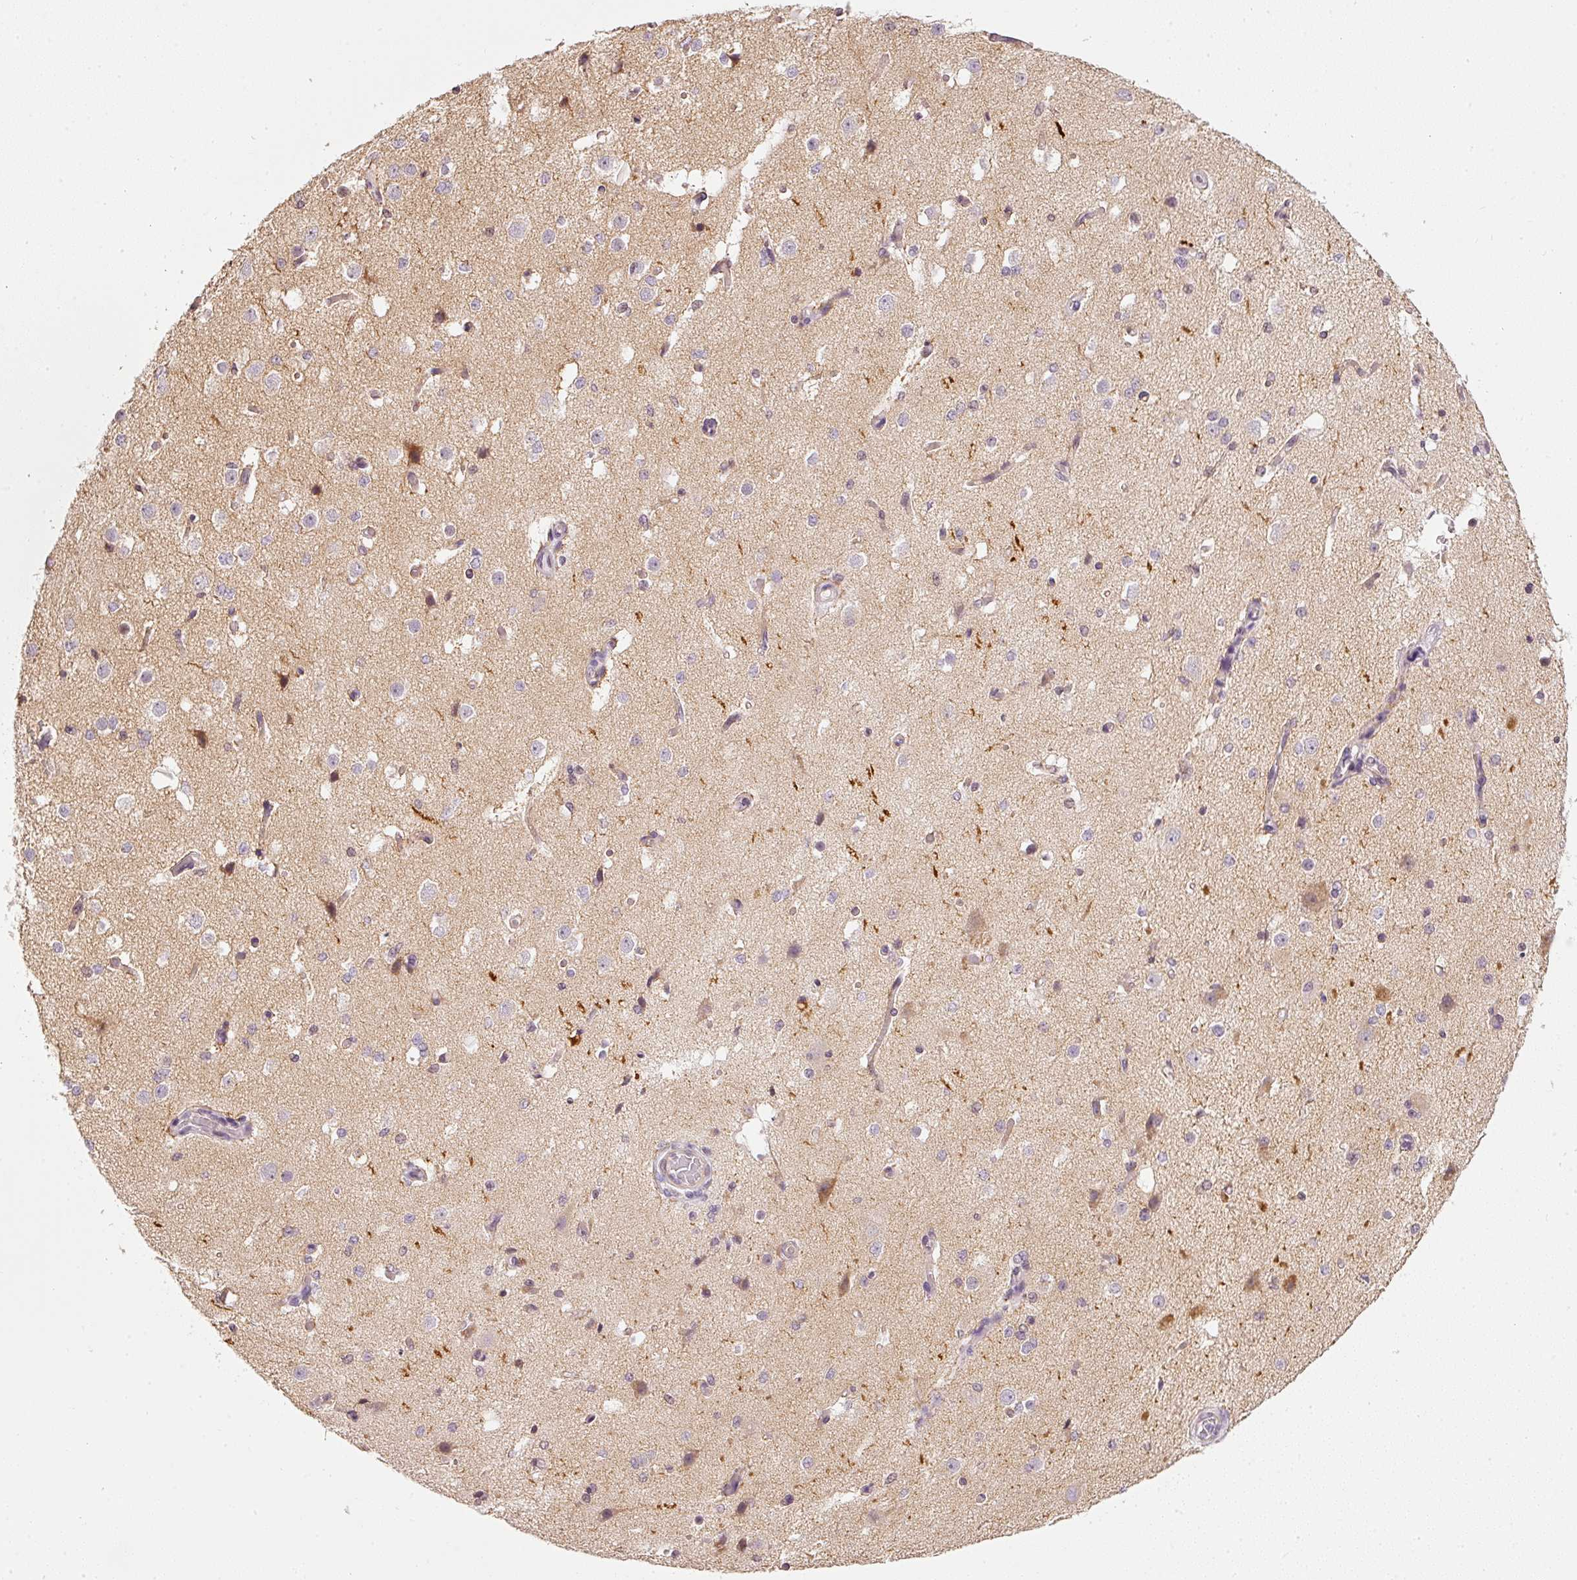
{"staining": {"intensity": "weak", "quantity": "25%-75%", "location": "cytoplasmic/membranous"}, "tissue": "cerebral cortex", "cell_type": "Endothelial cells", "image_type": "normal", "snomed": [{"axis": "morphology", "description": "Normal tissue, NOS"}, {"axis": "morphology", "description": "Inflammation, NOS"}, {"axis": "topography", "description": "Cerebral cortex"}], "caption": "The image reveals immunohistochemical staining of benign cerebral cortex. There is weak cytoplasmic/membranous positivity is present in about 25%-75% of endothelial cells. (IHC, brightfield microscopy, high magnification).", "gene": "NRDE2", "patient": {"sex": "male", "age": 6}}